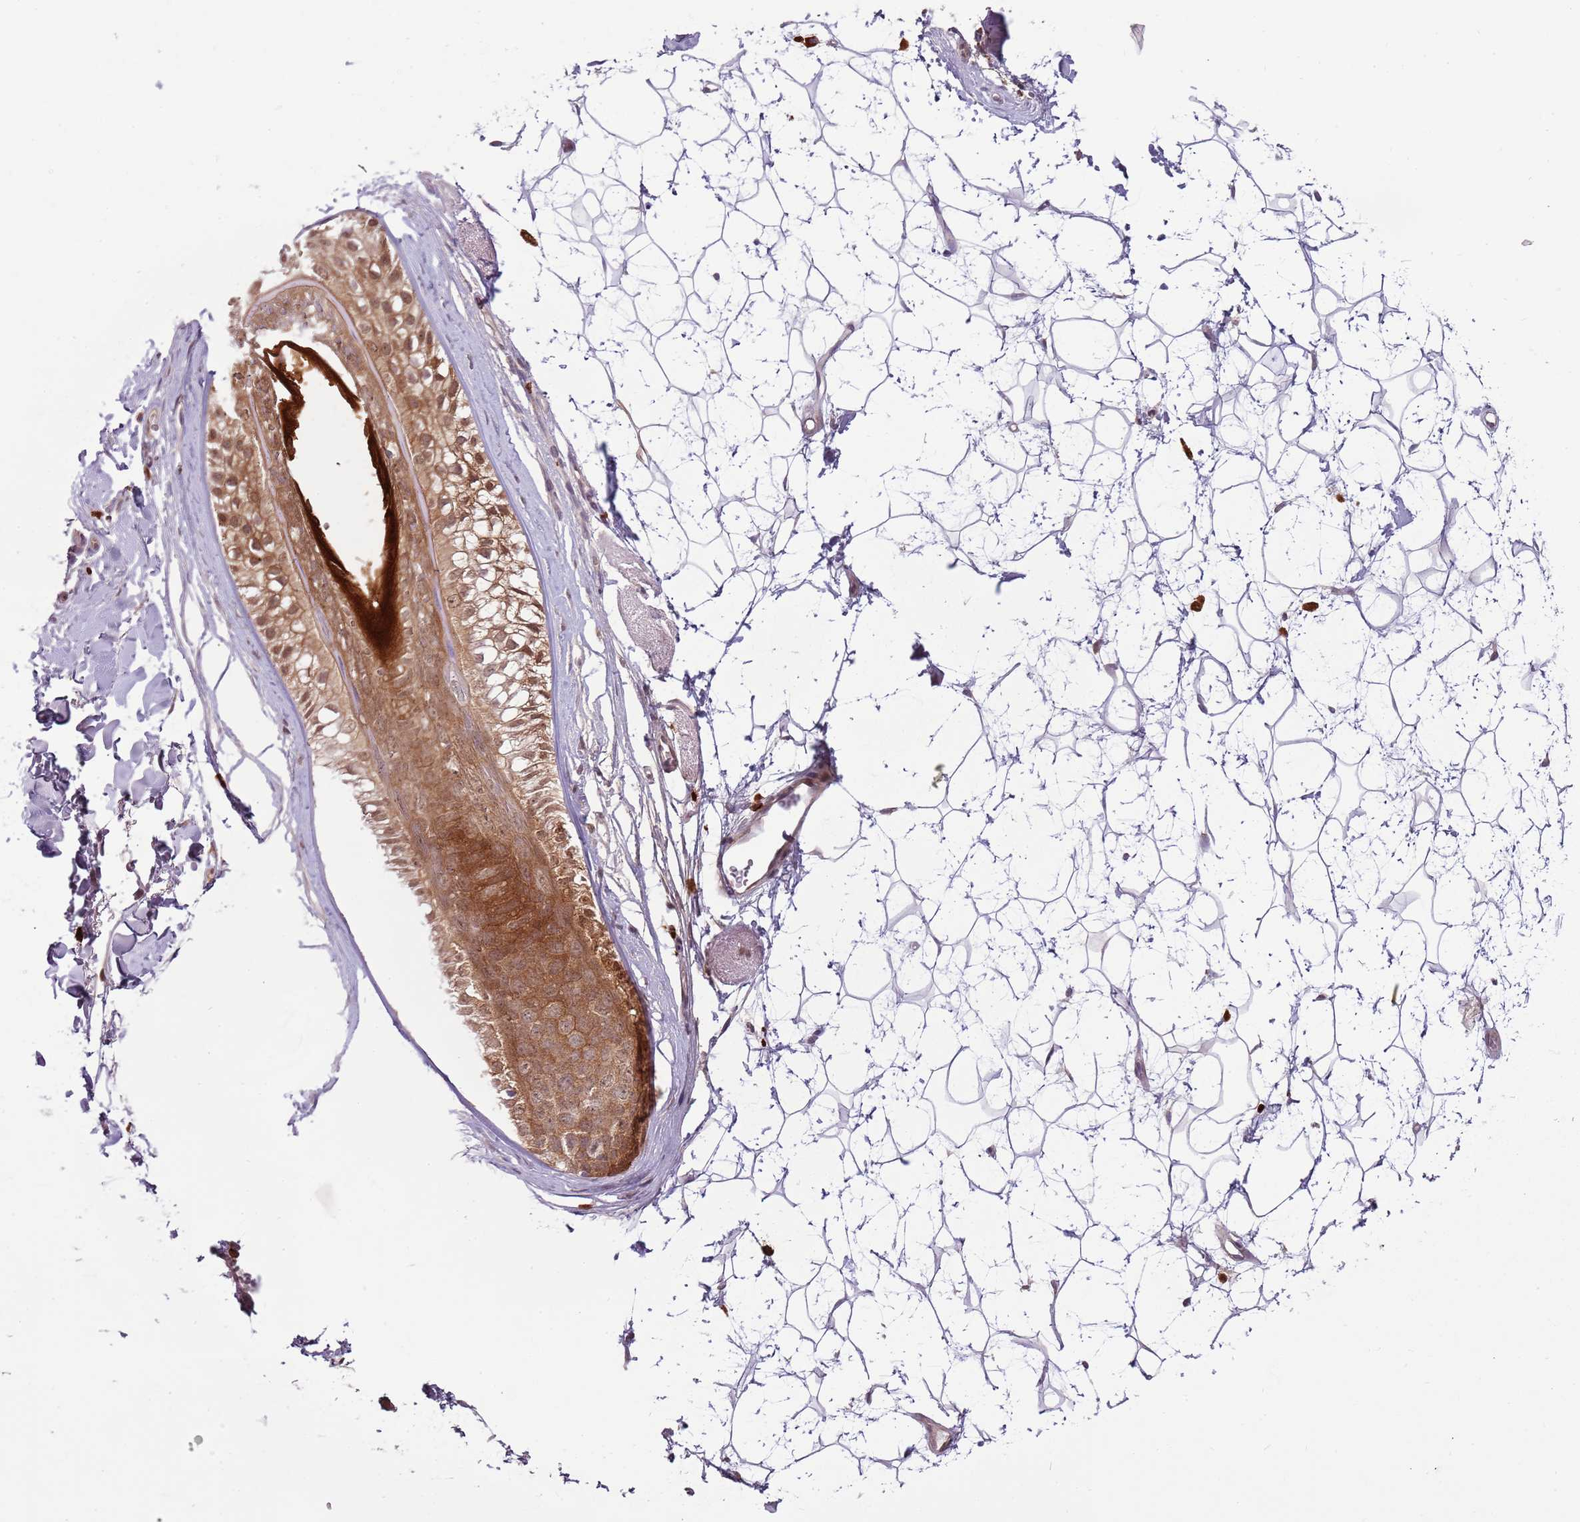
{"staining": {"intensity": "moderate", "quantity": ">75%", "location": "cytoplasmic/membranous"}, "tissue": "skin", "cell_type": "Fibroblasts", "image_type": "normal", "snomed": [{"axis": "morphology", "description": "Normal tissue, NOS"}, {"axis": "topography", "description": "Skin"}], "caption": "A high-resolution photomicrograph shows immunohistochemistry (IHC) staining of normal skin, which exhibits moderate cytoplasmic/membranous expression in about >75% of fibroblasts. Using DAB (brown) and hematoxylin (blue) stains, captured at high magnification using brightfield microscopy.", "gene": "FAM120AOS", "patient": {"sex": "female", "age": 58}}